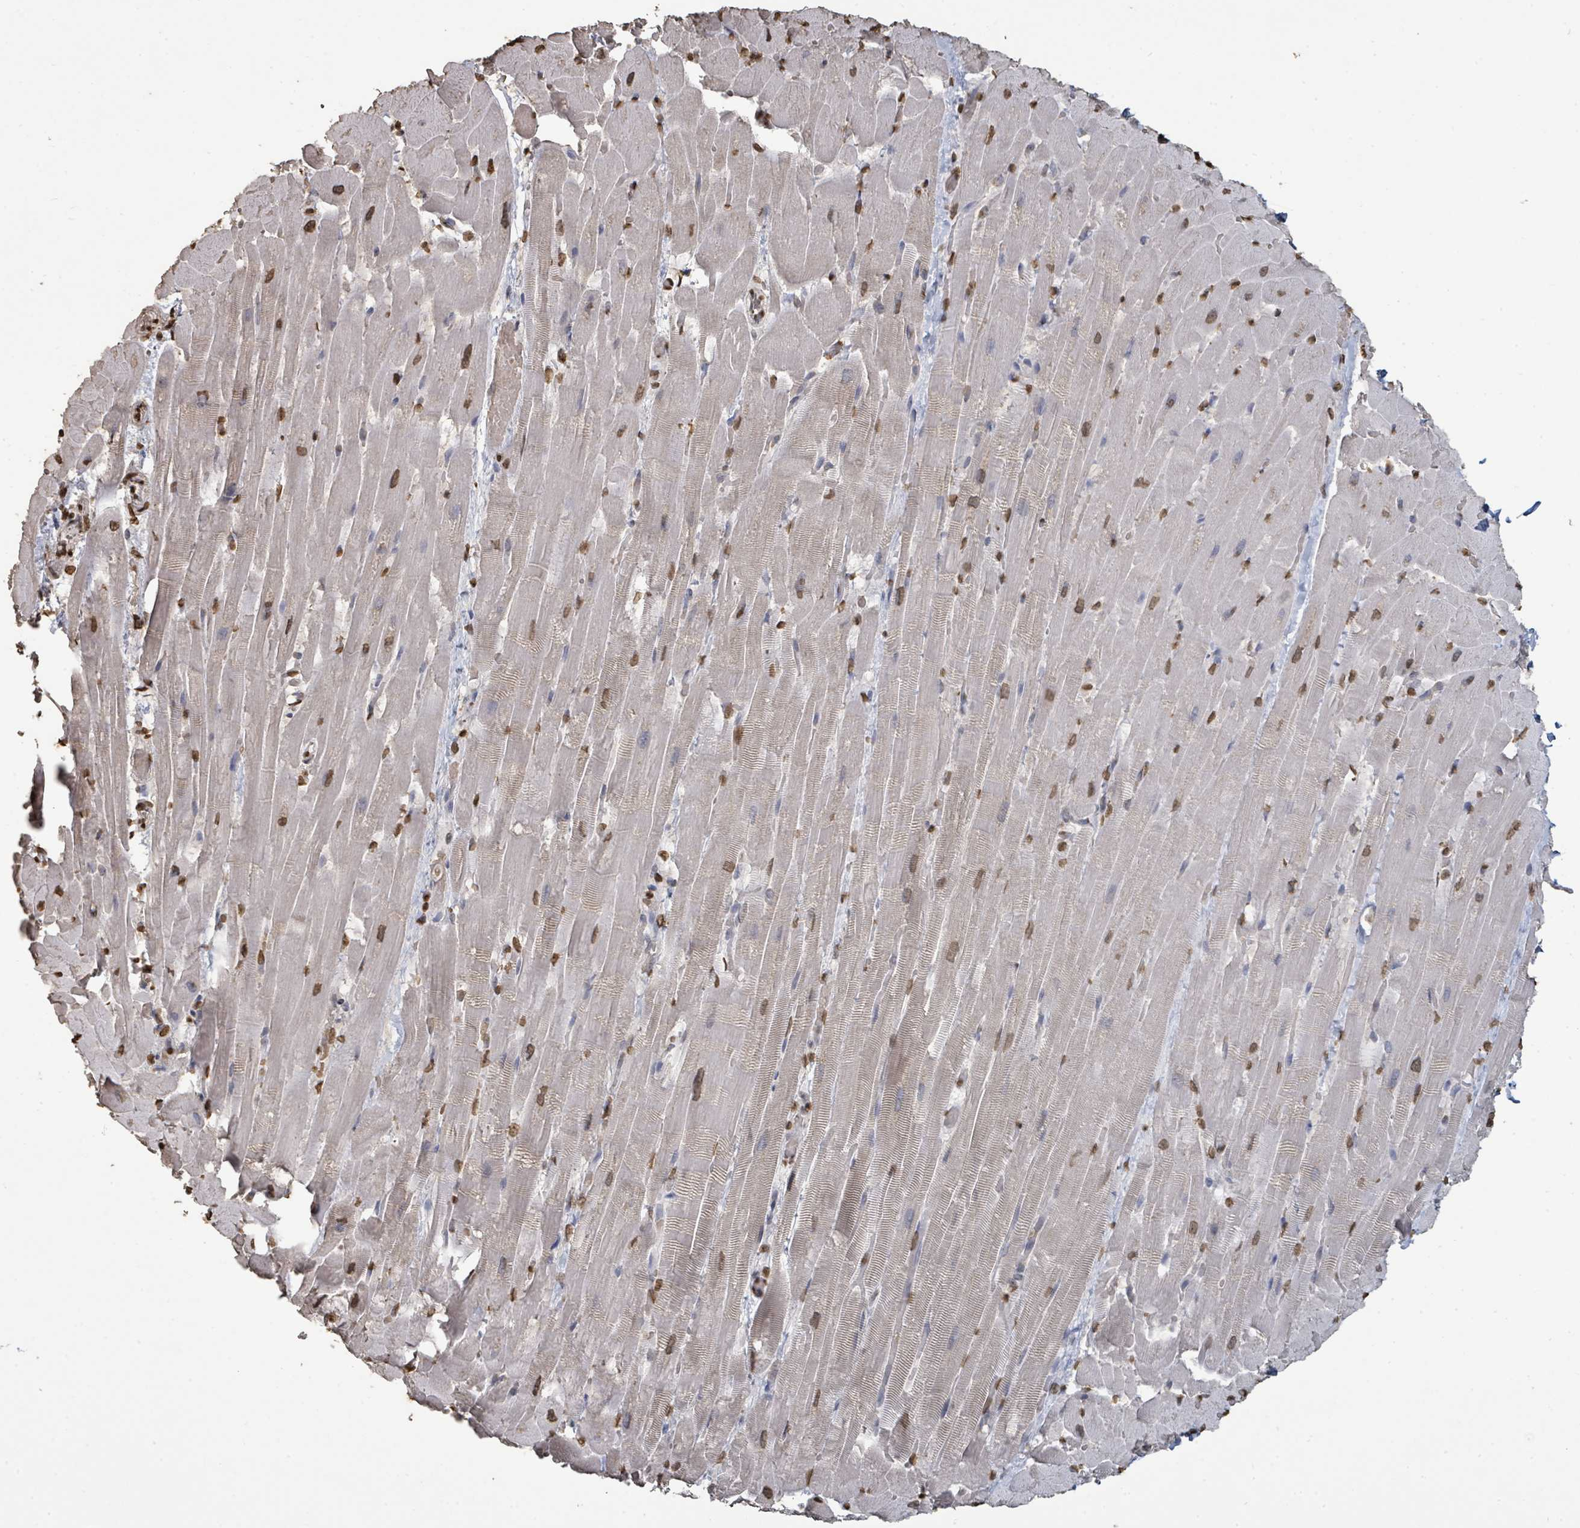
{"staining": {"intensity": "moderate", "quantity": ">75%", "location": "nuclear"}, "tissue": "heart muscle", "cell_type": "Cardiomyocytes", "image_type": "normal", "snomed": [{"axis": "morphology", "description": "Normal tissue, NOS"}, {"axis": "topography", "description": "Heart"}], "caption": "Immunohistochemical staining of normal human heart muscle demonstrates medium levels of moderate nuclear staining in about >75% of cardiomyocytes.", "gene": "MRPS12", "patient": {"sex": "male", "age": 37}}